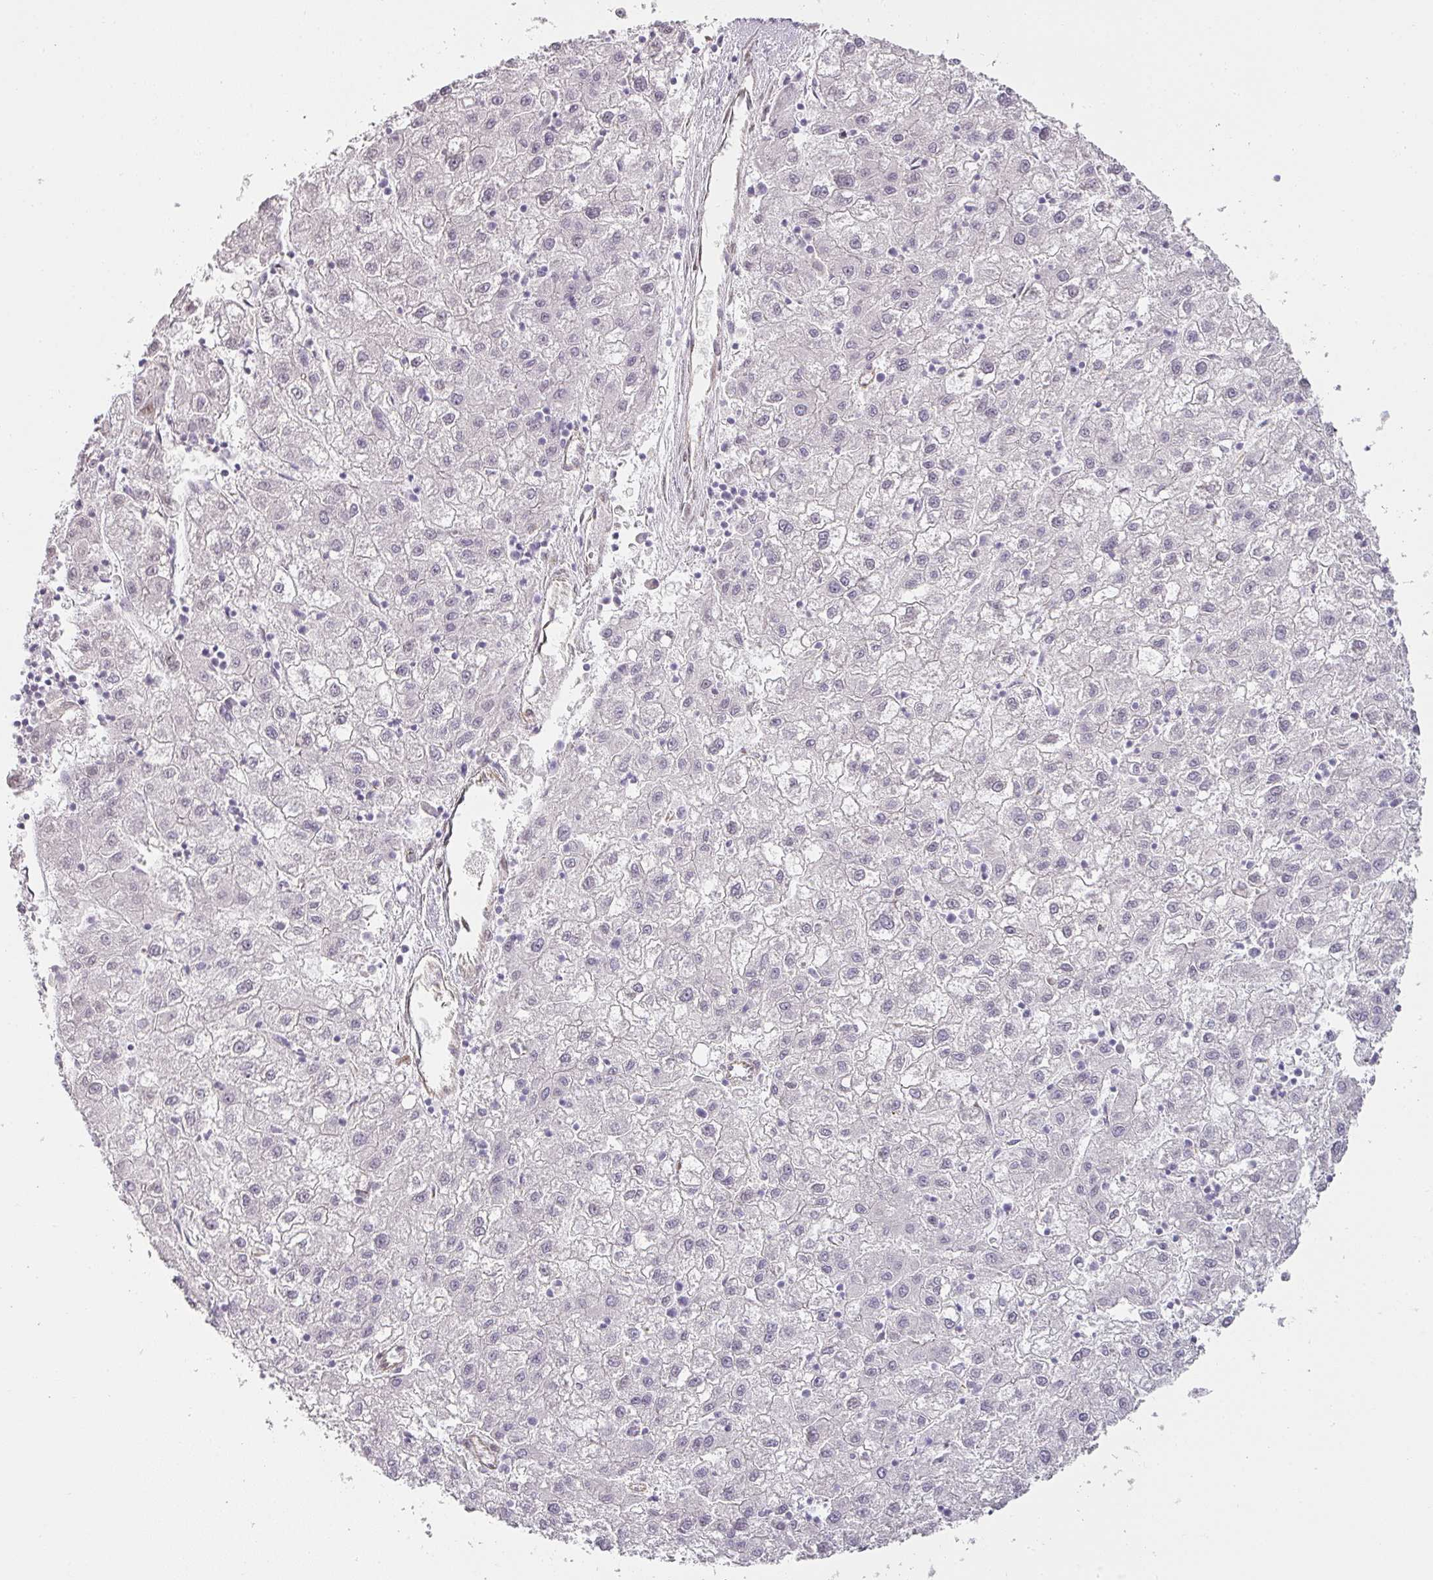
{"staining": {"intensity": "negative", "quantity": "none", "location": "none"}, "tissue": "liver cancer", "cell_type": "Tumor cells", "image_type": "cancer", "snomed": [{"axis": "morphology", "description": "Carcinoma, Hepatocellular, NOS"}, {"axis": "topography", "description": "Liver"}], "caption": "This histopathology image is of hepatocellular carcinoma (liver) stained with IHC to label a protein in brown with the nuclei are counter-stained blue. There is no expression in tumor cells.", "gene": "ATP8B2", "patient": {"sex": "male", "age": 72}}